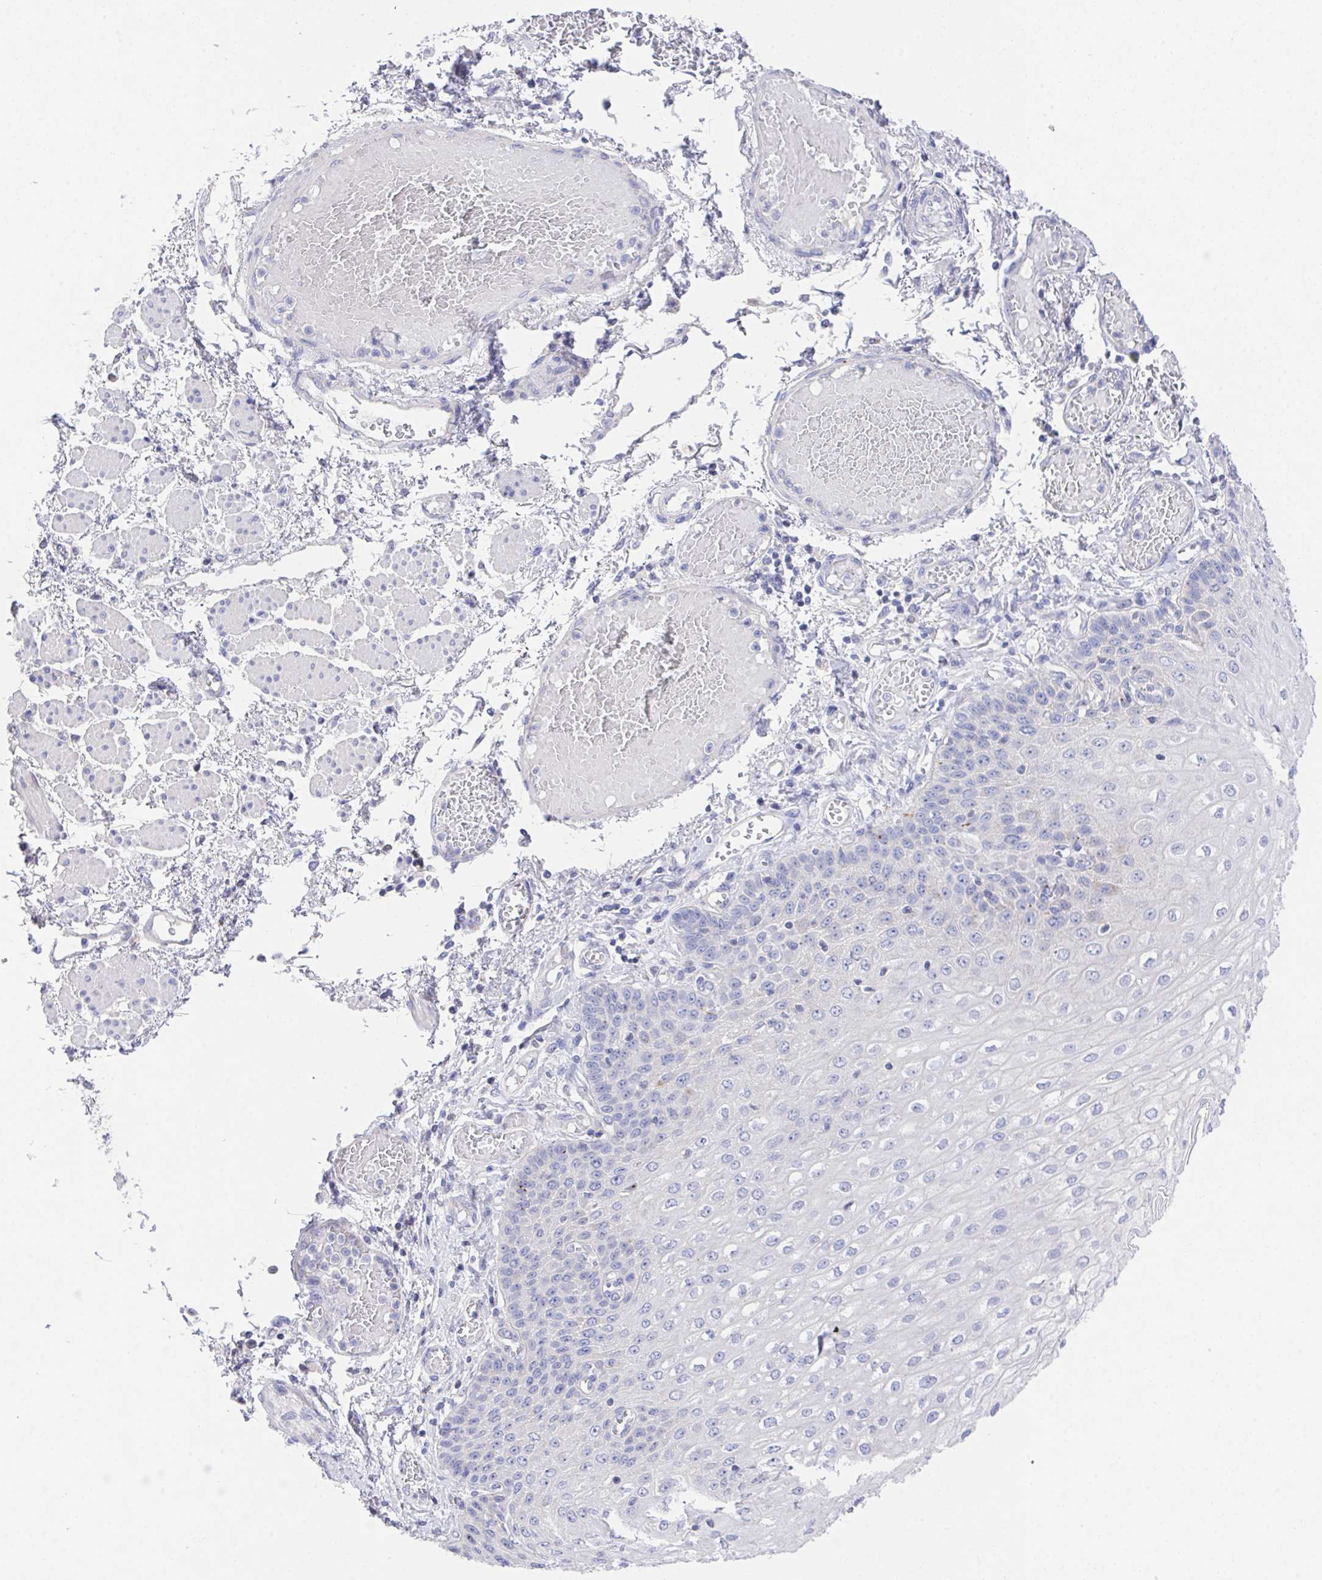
{"staining": {"intensity": "negative", "quantity": "none", "location": "none"}, "tissue": "esophagus", "cell_type": "Squamous epithelial cells", "image_type": "normal", "snomed": [{"axis": "morphology", "description": "Normal tissue, NOS"}, {"axis": "morphology", "description": "Adenocarcinoma, NOS"}, {"axis": "topography", "description": "Esophagus"}], "caption": "A histopathology image of esophagus stained for a protein shows no brown staining in squamous epithelial cells. The staining was performed using DAB (3,3'-diaminobenzidine) to visualize the protein expression in brown, while the nuclei were stained in blue with hematoxylin (Magnification: 20x).", "gene": "PRG3", "patient": {"sex": "male", "age": 81}}